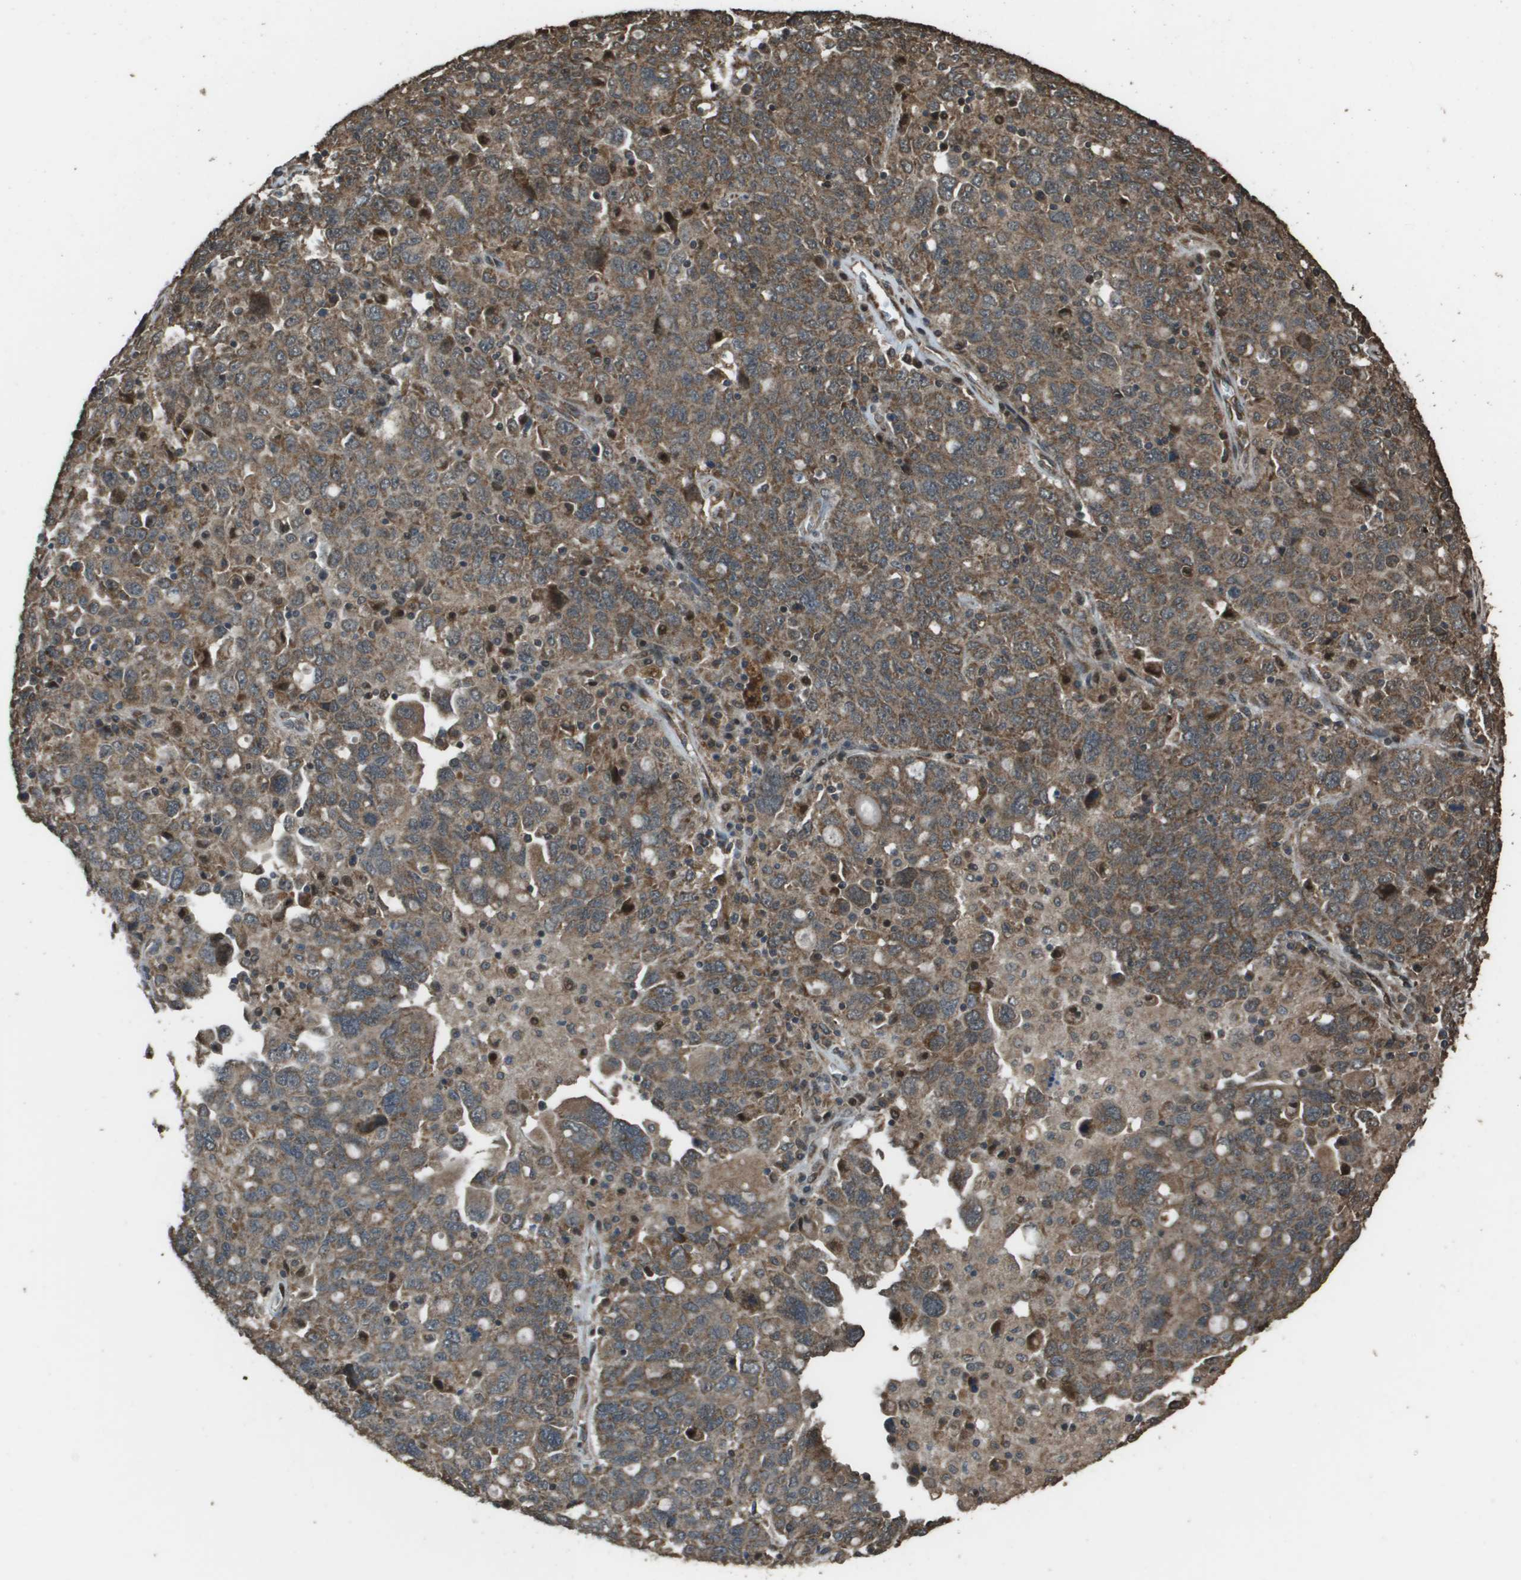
{"staining": {"intensity": "moderate", "quantity": ">75%", "location": "cytoplasmic/membranous"}, "tissue": "ovarian cancer", "cell_type": "Tumor cells", "image_type": "cancer", "snomed": [{"axis": "morphology", "description": "Carcinoma, endometroid"}, {"axis": "topography", "description": "Ovary"}], "caption": "Immunohistochemical staining of ovarian cancer (endometroid carcinoma) demonstrates medium levels of moderate cytoplasmic/membranous staining in about >75% of tumor cells. (DAB (3,3'-diaminobenzidine) IHC, brown staining for protein, blue staining for nuclei).", "gene": "FIG4", "patient": {"sex": "female", "age": 62}}